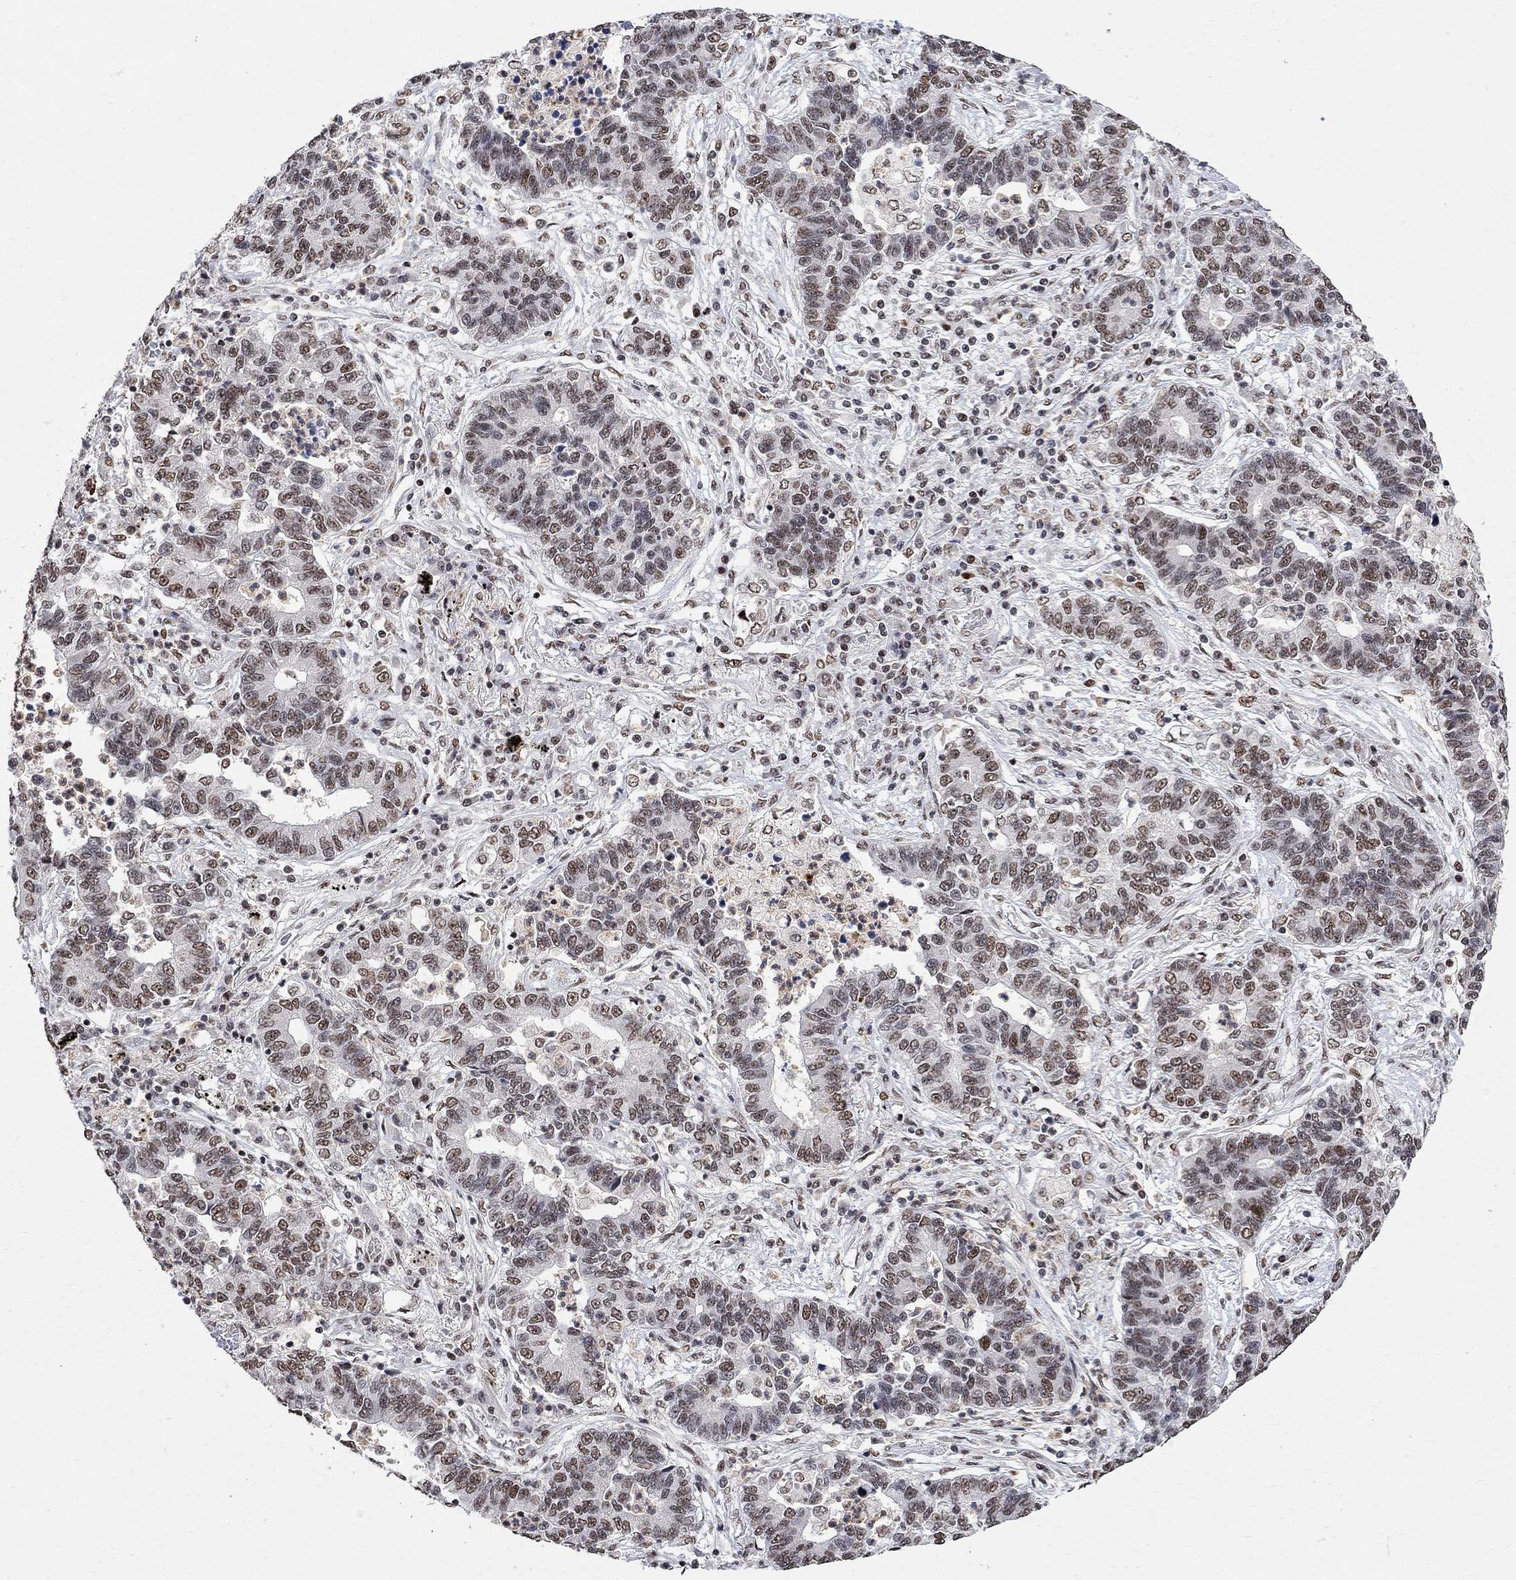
{"staining": {"intensity": "moderate", "quantity": "<25%", "location": "nuclear"}, "tissue": "lung cancer", "cell_type": "Tumor cells", "image_type": "cancer", "snomed": [{"axis": "morphology", "description": "Adenocarcinoma, NOS"}, {"axis": "topography", "description": "Lung"}], "caption": "Moderate nuclear staining for a protein is appreciated in about <25% of tumor cells of lung cancer using immunohistochemistry (IHC).", "gene": "E4F1", "patient": {"sex": "female", "age": 57}}